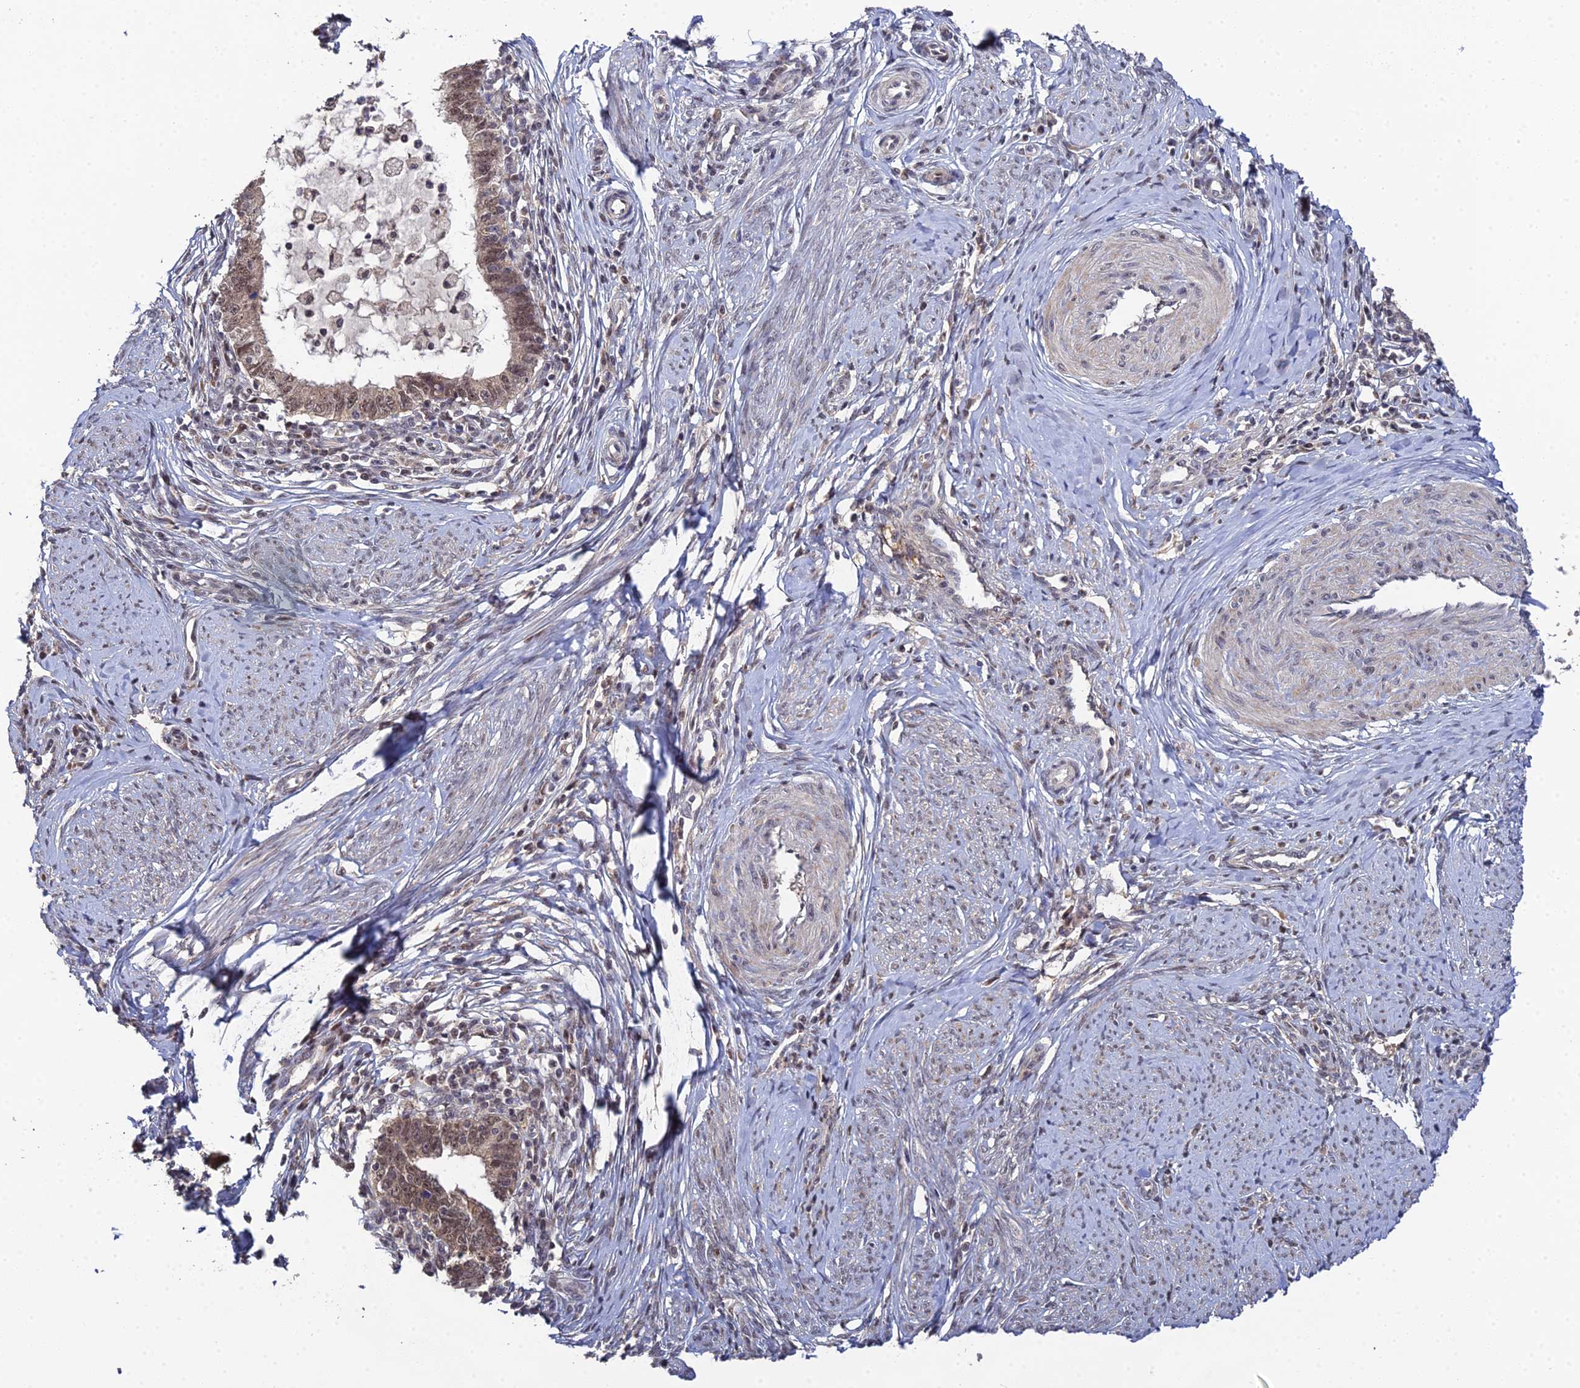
{"staining": {"intensity": "moderate", "quantity": ">75%", "location": "nuclear"}, "tissue": "cervical cancer", "cell_type": "Tumor cells", "image_type": "cancer", "snomed": [{"axis": "morphology", "description": "Adenocarcinoma, NOS"}, {"axis": "topography", "description": "Cervix"}], "caption": "Immunohistochemistry (IHC) staining of cervical cancer, which shows medium levels of moderate nuclear expression in approximately >75% of tumor cells indicating moderate nuclear protein positivity. The staining was performed using DAB (3,3'-diaminobenzidine) (brown) for protein detection and nuclei were counterstained in hematoxylin (blue).", "gene": "ERCC5", "patient": {"sex": "female", "age": 36}}